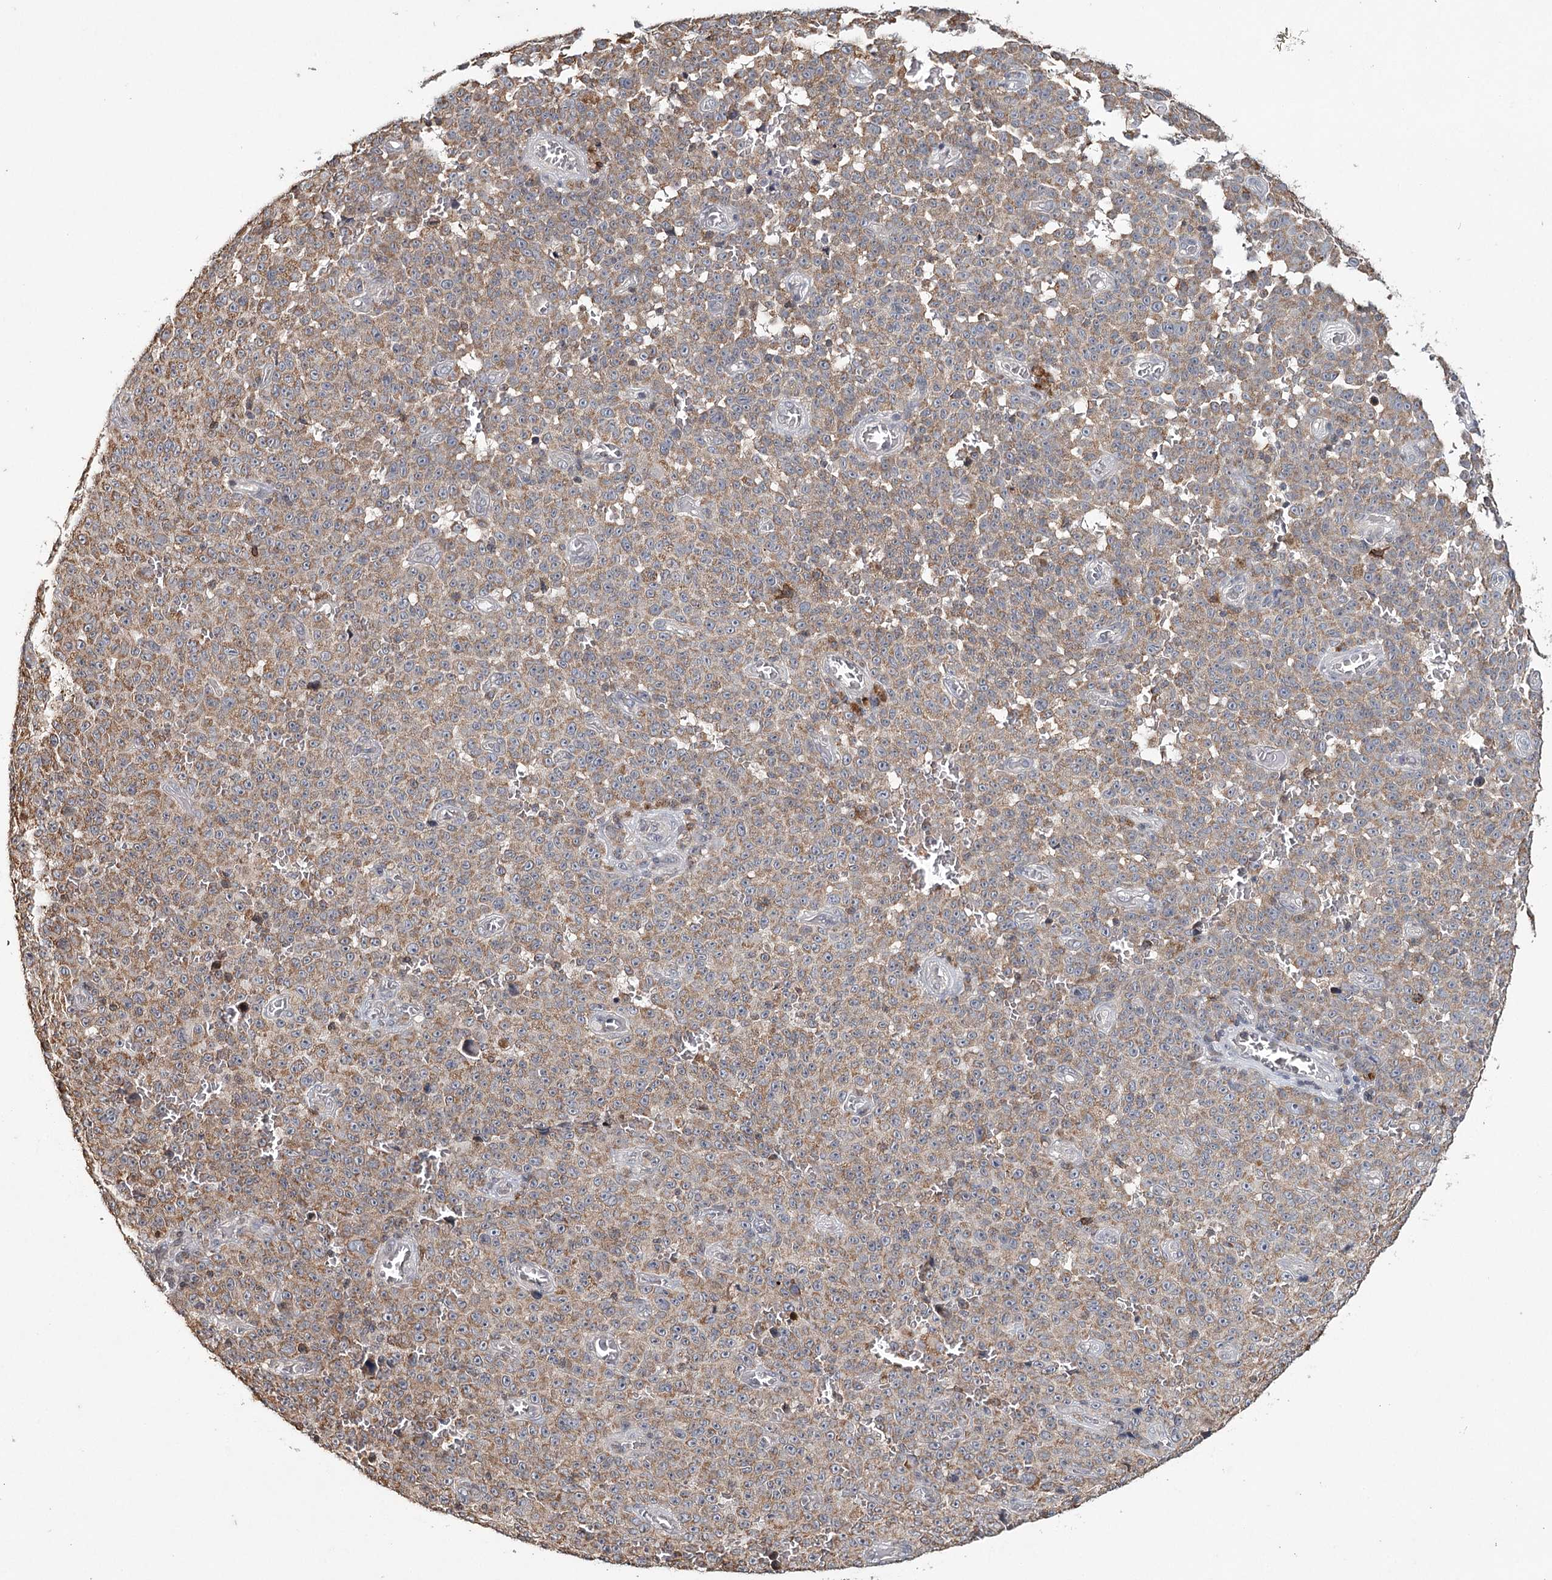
{"staining": {"intensity": "moderate", "quantity": ">75%", "location": "cytoplasmic/membranous"}, "tissue": "melanoma", "cell_type": "Tumor cells", "image_type": "cancer", "snomed": [{"axis": "morphology", "description": "Malignant melanoma, NOS"}, {"axis": "topography", "description": "Skin"}], "caption": "A brown stain shows moderate cytoplasmic/membranous positivity of a protein in melanoma tumor cells.", "gene": "ICOS", "patient": {"sex": "female", "age": 82}}